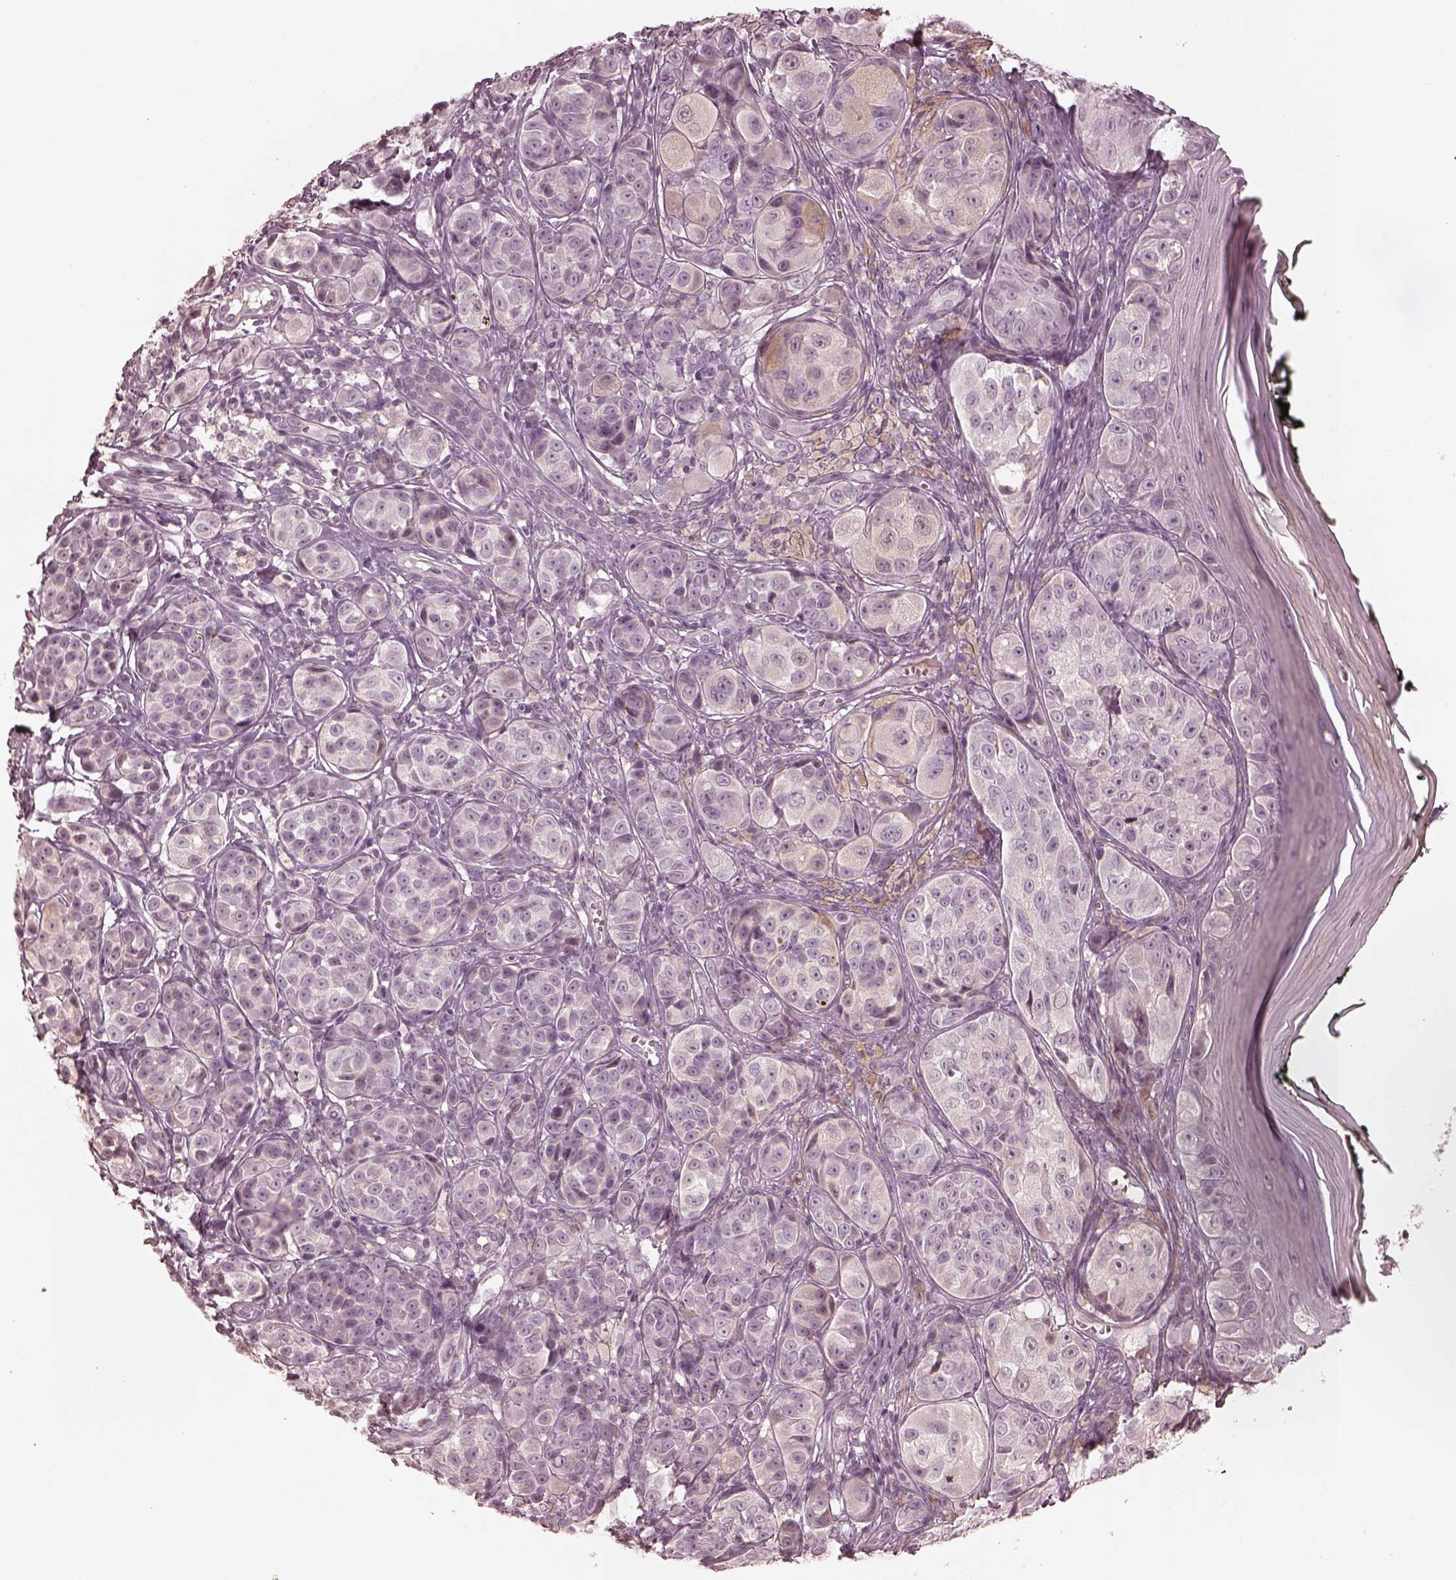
{"staining": {"intensity": "negative", "quantity": "none", "location": "none"}, "tissue": "melanoma", "cell_type": "Tumor cells", "image_type": "cancer", "snomed": [{"axis": "morphology", "description": "Malignant melanoma, NOS"}, {"axis": "topography", "description": "Skin"}], "caption": "This micrograph is of malignant melanoma stained with immunohistochemistry (IHC) to label a protein in brown with the nuclei are counter-stained blue. There is no expression in tumor cells.", "gene": "ANKLE1", "patient": {"sex": "male", "age": 48}}